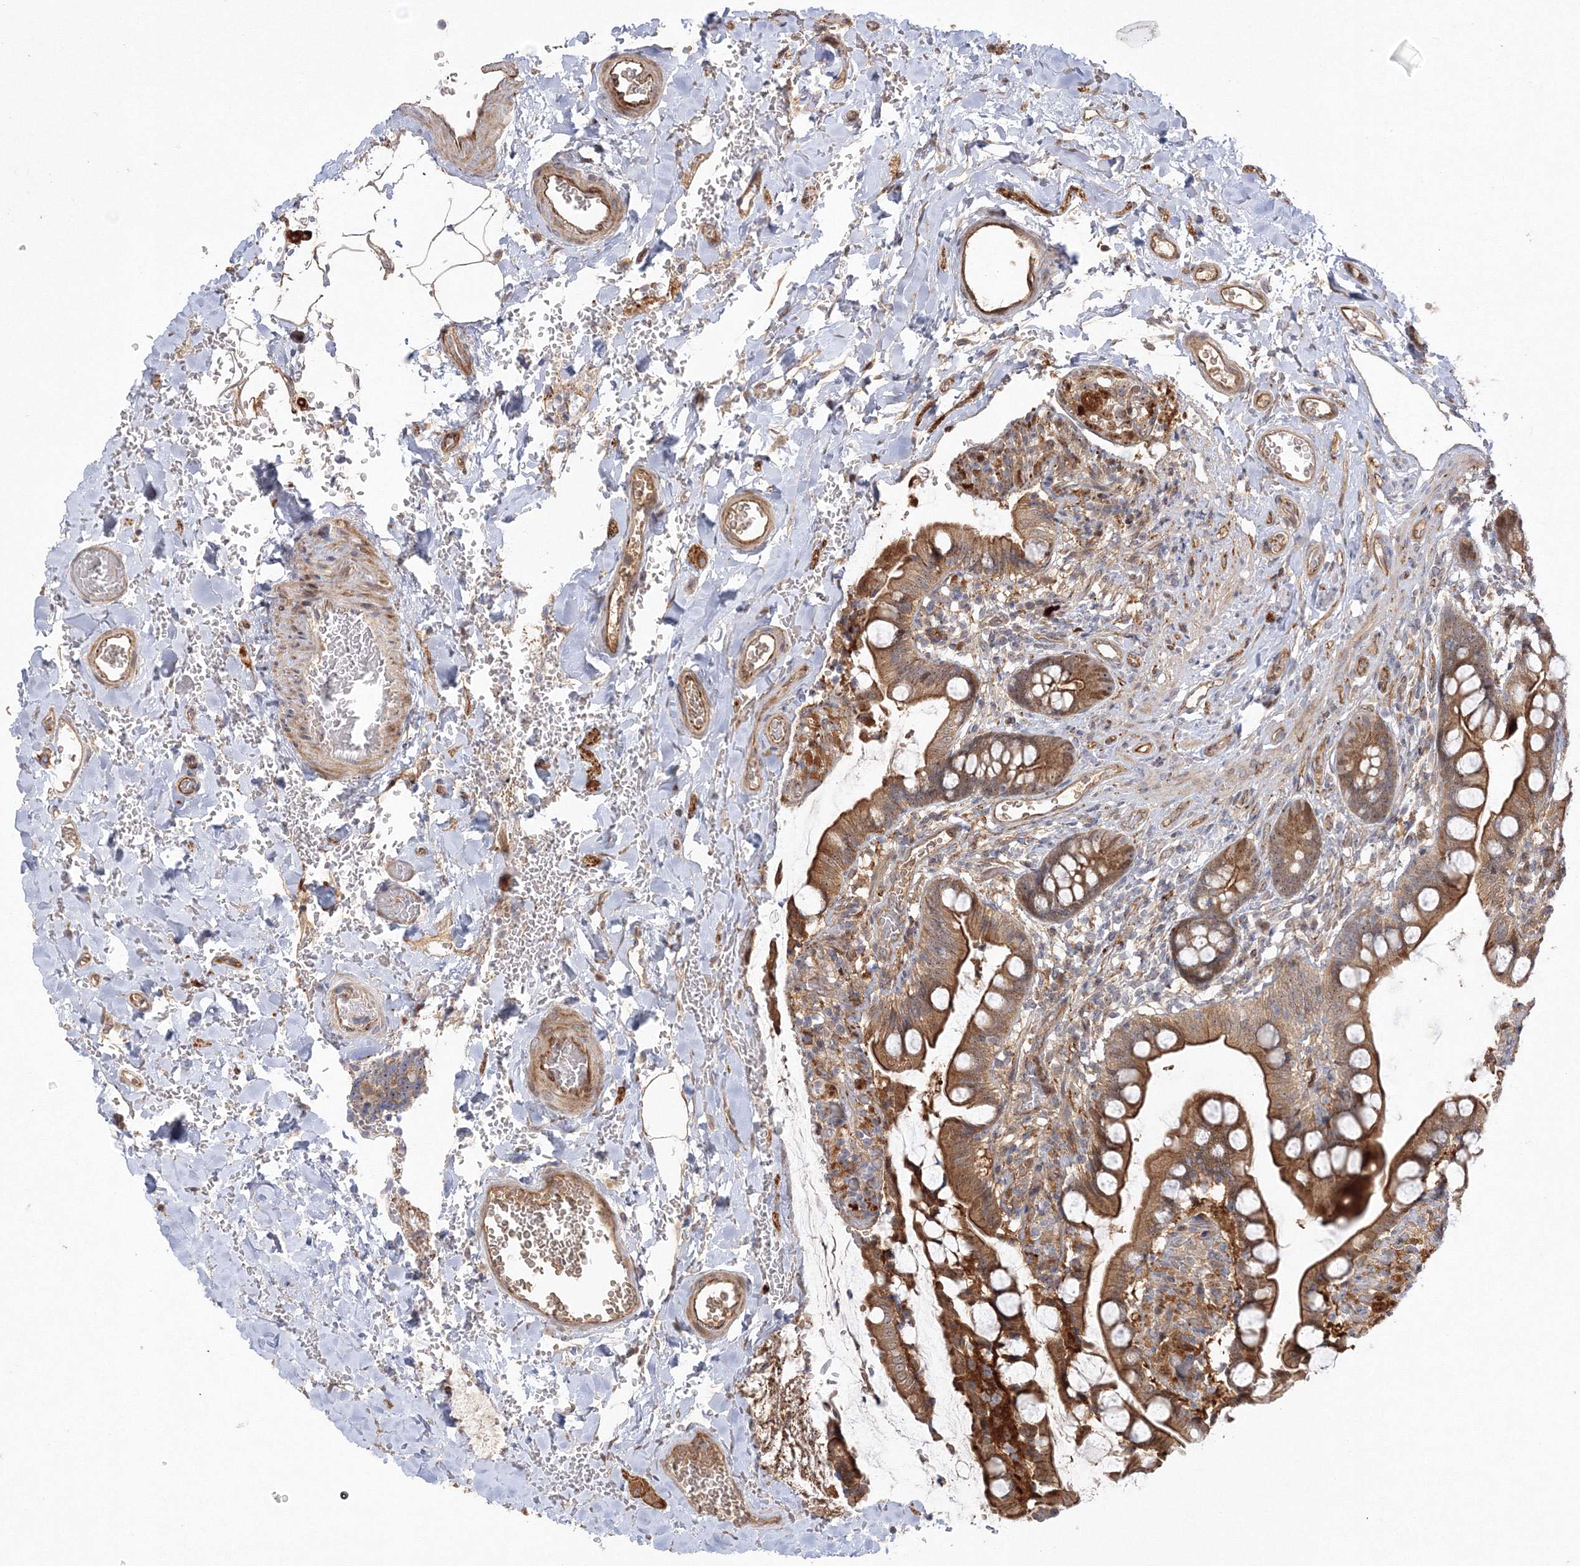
{"staining": {"intensity": "moderate", "quantity": ">75%", "location": "cytoplasmic/membranous,nuclear"}, "tissue": "small intestine", "cell_type": "Glandular cells", "image_type": "normal", "snomed": [{"axis": "morphology", "description": "Normal tissue, NOS"}, {"axis": "topography", "description": "Small intestine"}], "caption": "The histopathology image shows immunohistochemical staining of benign small intestine. There is moderate cytoplasmic/membranous,nuclear expression is identified in approximately >75% of glandular cells.", "gene": "NPM3", "patient": {"sex": "male", "age": 52}}